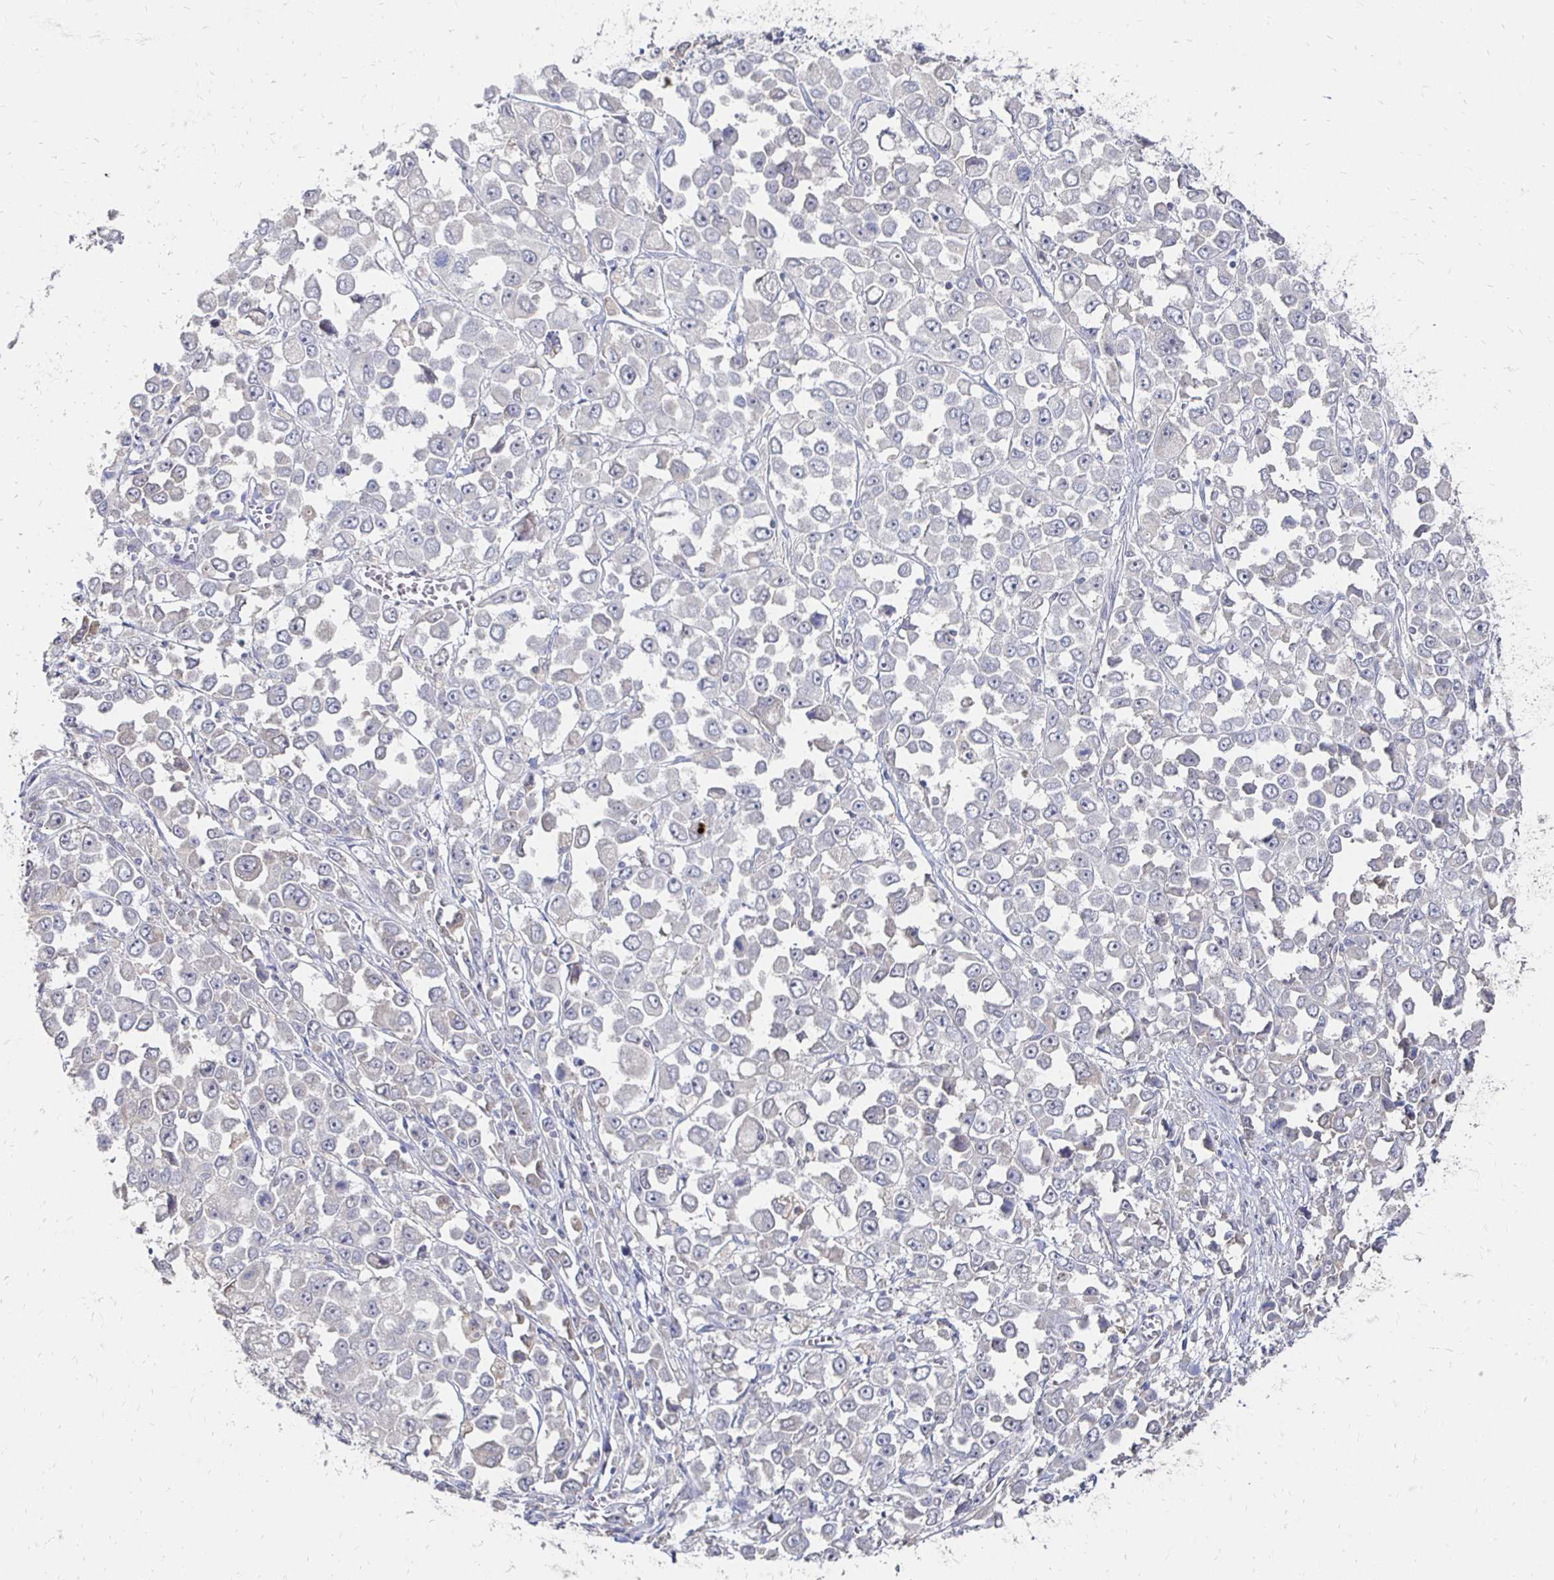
{"staining": {"intensity": "negative", "quantity": "none", "location": "none"}, "tissue": "stomach cancer", "cell_type": "Tumor cells", "image_type": "cancer", "snomed": [{"axis": "morphology", "description": "Adenocarcinoma, NOS"}, {"axis": "topography", "description": "Stomach, upper"}], "caption": "The image exhibits no significant positivity in tumor cells of stomach cancer (adenocarcinoma).", "gene": "ZNF727", "patient": {"sex": "male", "age": 70}}